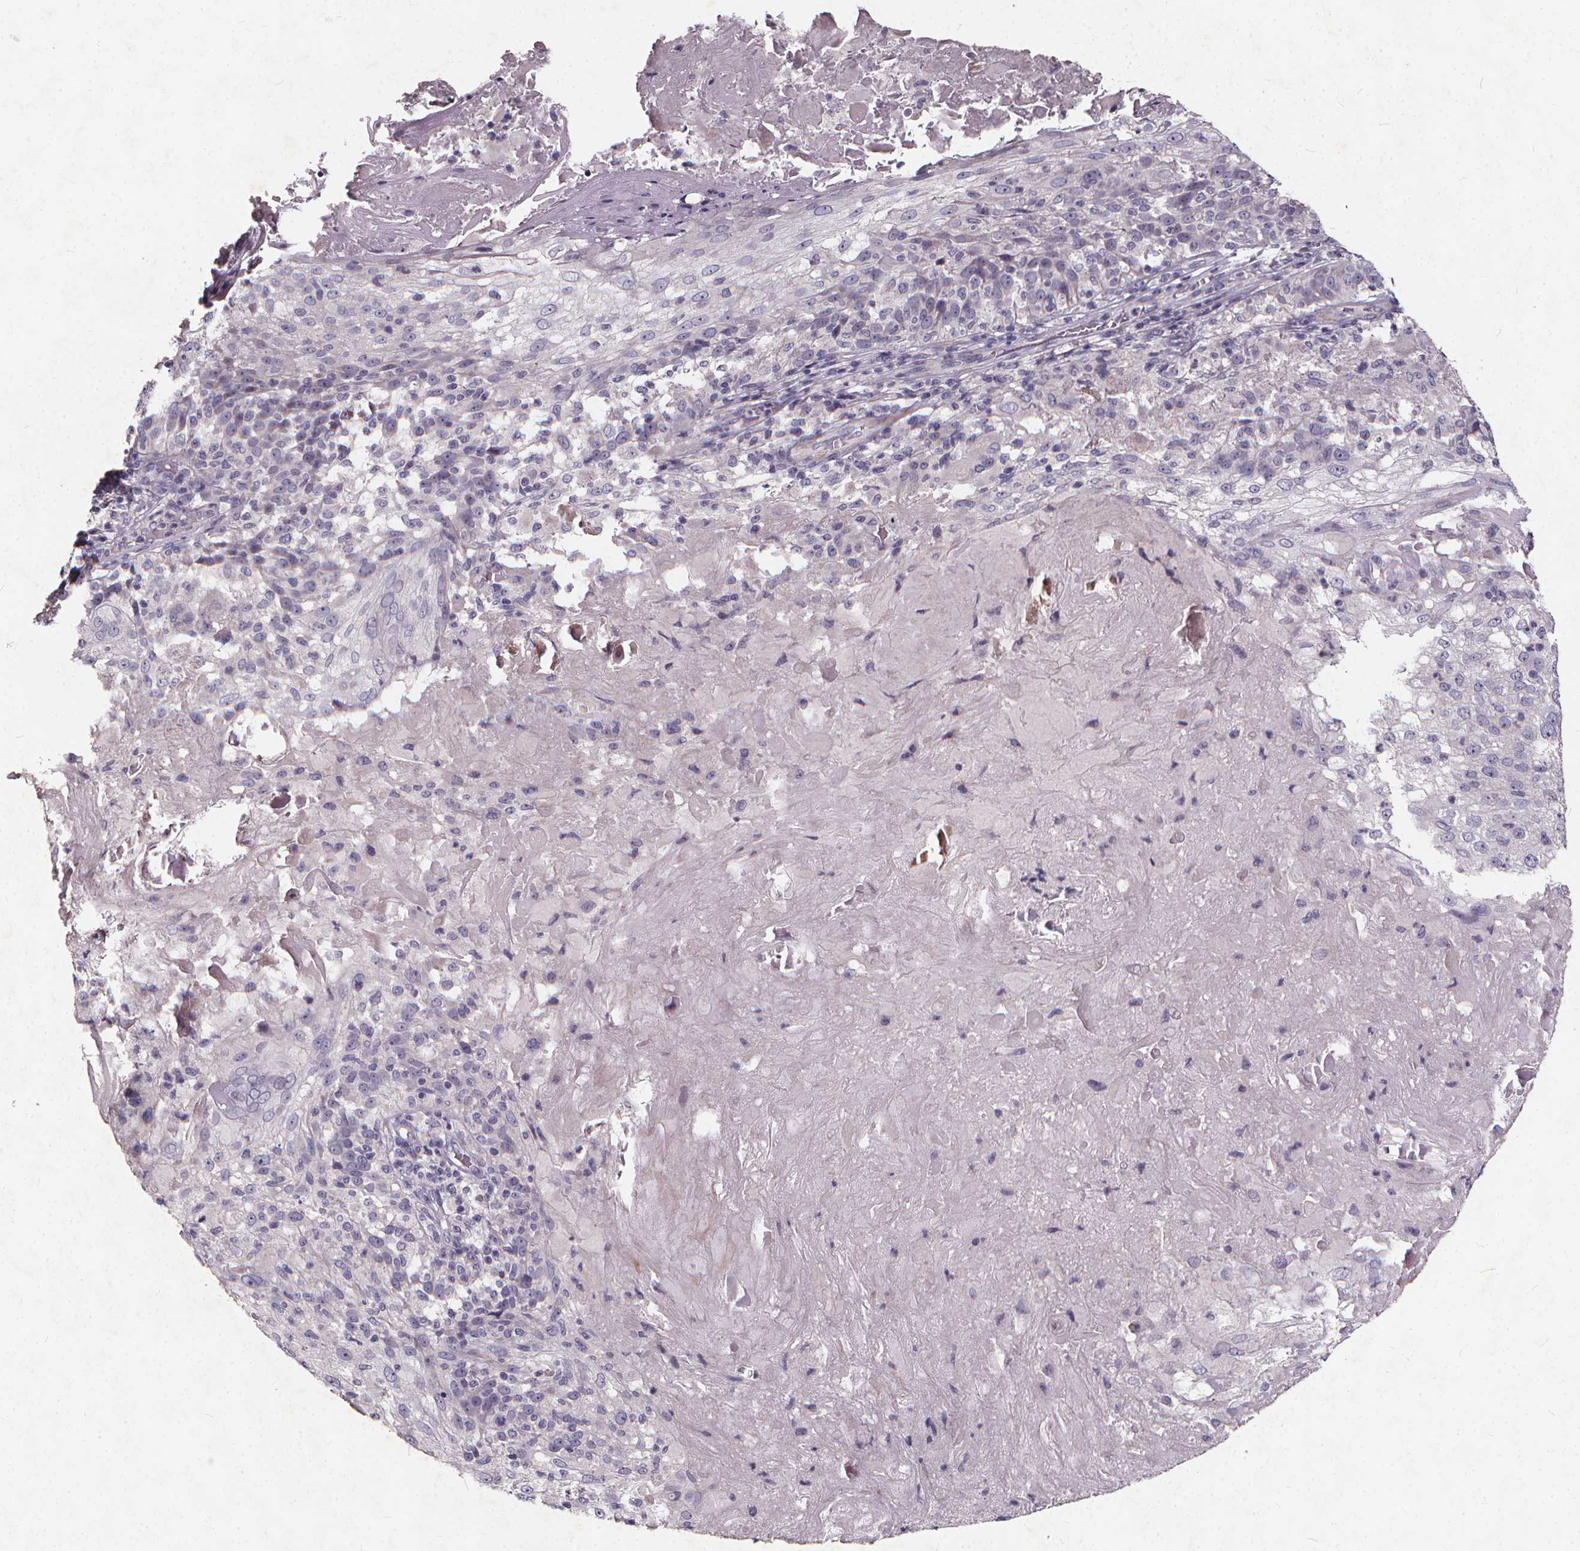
{"staining": {"intensity": "negative", "quantity": "none", "location": "none"}, "tissue": "skin cancer", "cell_type": "Tumor cells", "image_type": "cancer", "snomed": [{"axis": "morphology", "description": "Normal tissue, NOS"}, {"axis": "morphology", "description": "Squamous cell carcinoma, NOS"}, {"axis": "topography", "description": "Skin"}], "caption": "Skin cancer stained for a protein using immunohistochemistry (IHC) displays no expression tumor cells.", "gene": "TSPAN14", "patient": {"sex": "female", "age": 83}}